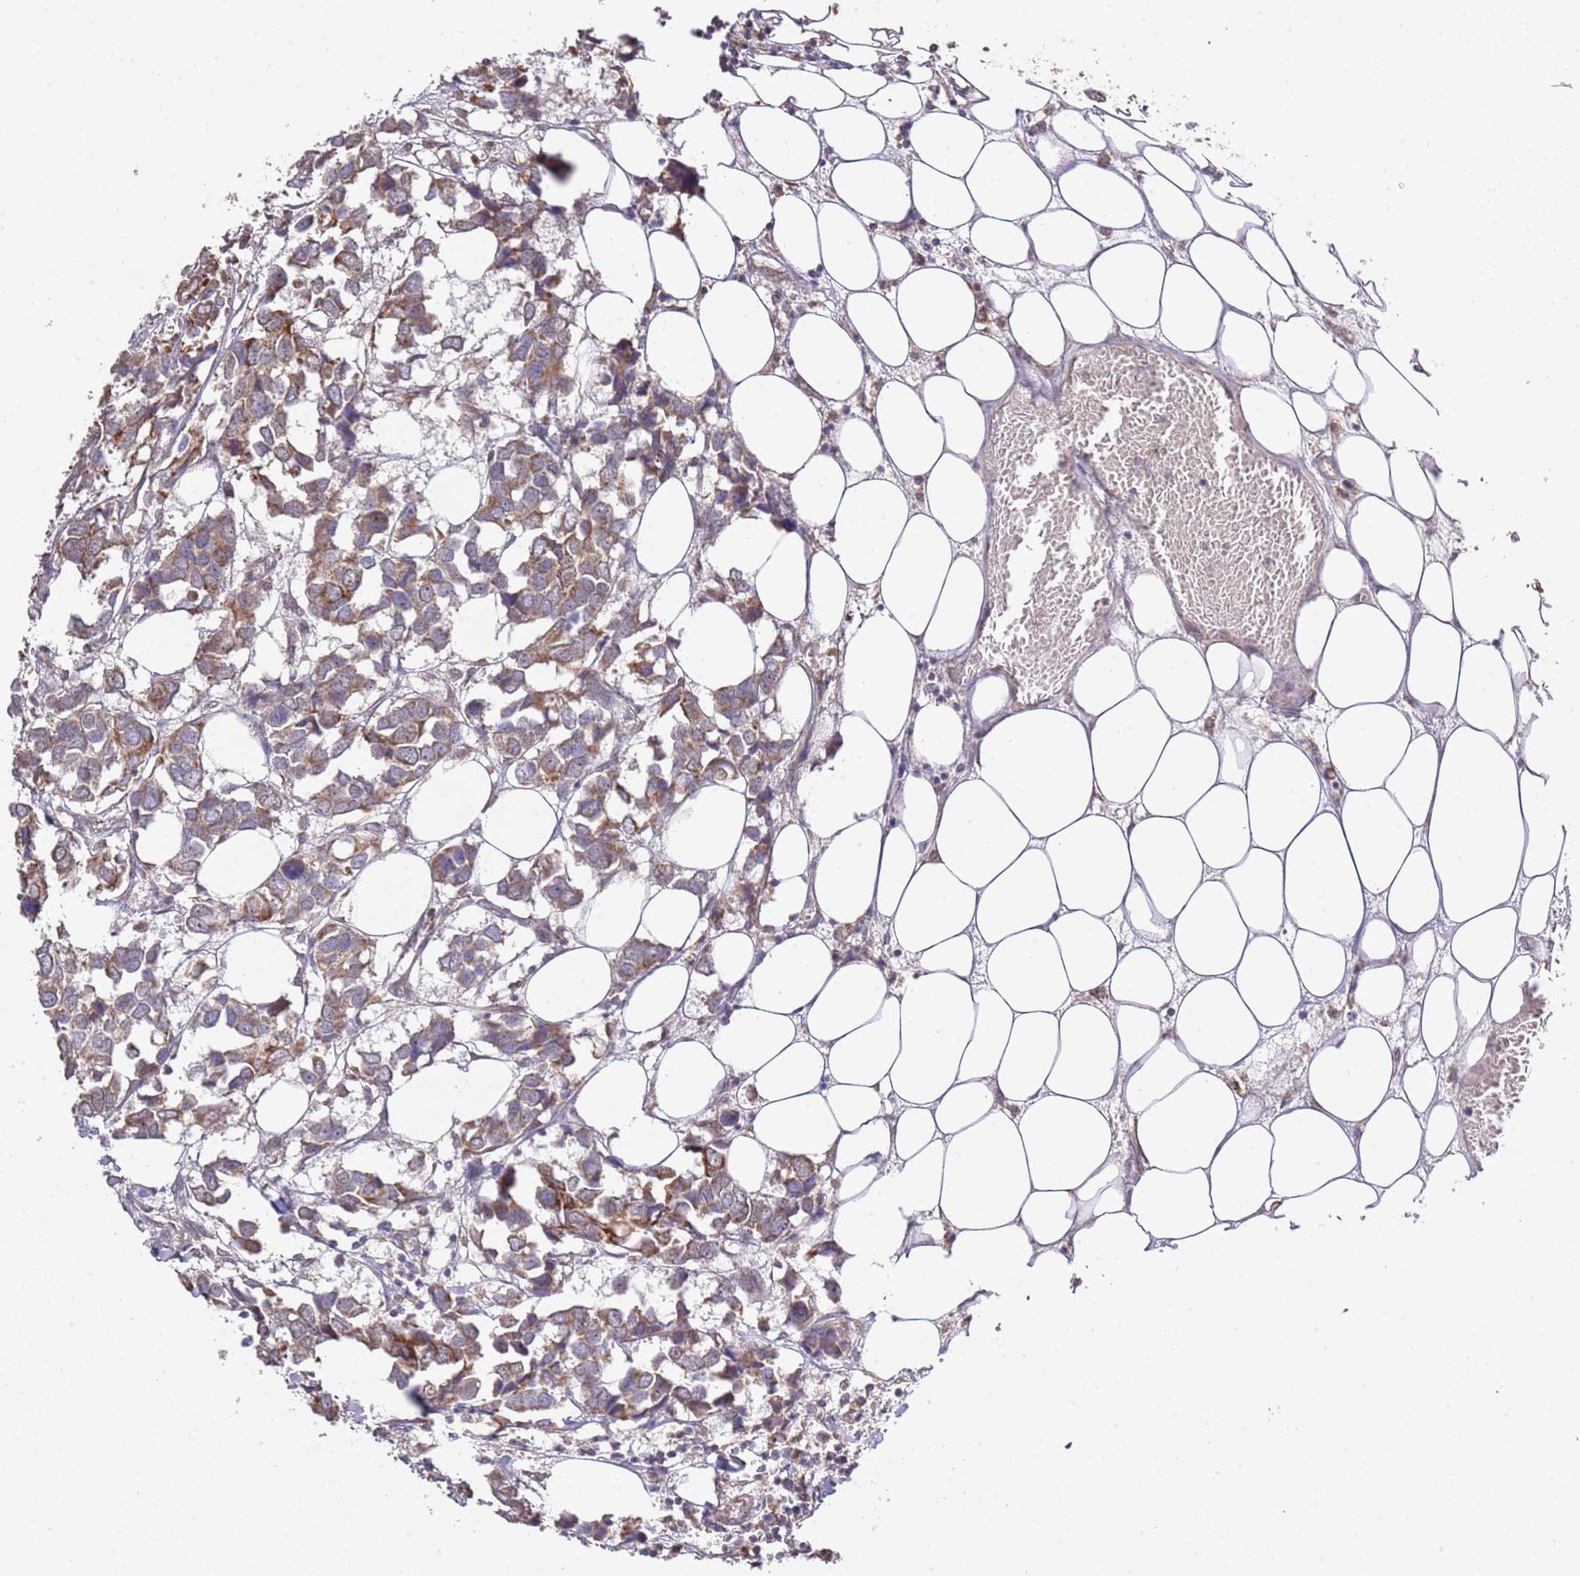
{"staining": {"intensity": "moderate", "quantity": ">75%", "location": "cytoplasmic/membranous"}, "tissue": "breast cancer", "cell_type": "Tumor cells", "image_type": "cancer", "snomed": [{"axis": "morphology", "description": "Duct carcinoma"}, {"axis": "topography", "description": "Breast"}], "caption": "IHC (DAB) staining of human infiltrating ductal carcinoma (breast) demonstrates moderate cytoplasmic/membranous protein expression in about >75% of tumor cells.", "gene": "IVD", "patient": {"sex": "female", "age": 83}}